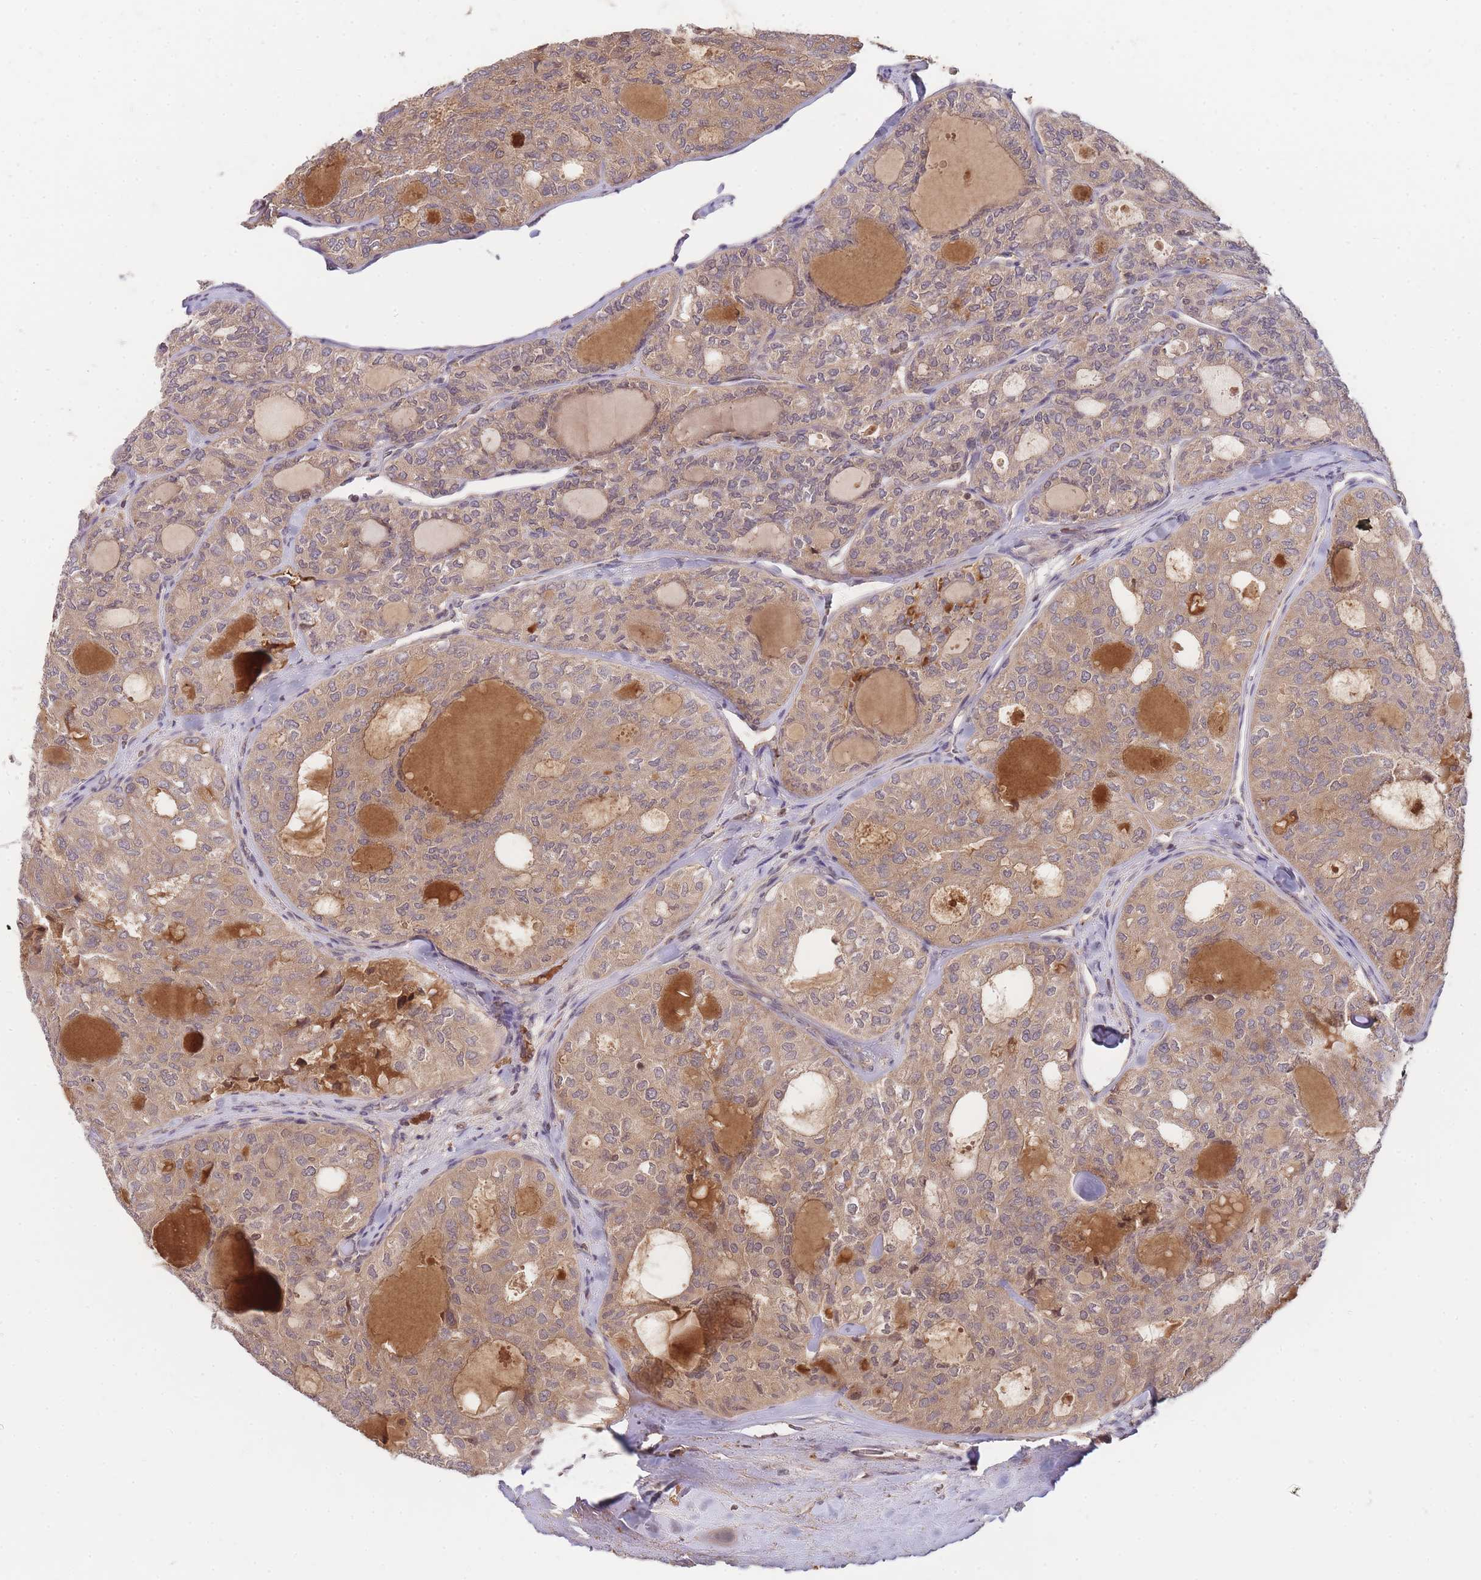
{"staining": {"intensity": "moderate", "quantity": "25%-75%", "location": "cytoplasmic/membranous,nuclear"}, "tissue": "thyroid cancer", "cell_type": "Tumor cells", "image_type": "cancer", "snomed": [{"axis": "morphology", "description": "Follicular adenoma carcinoma, NOS"}, {"axis": "topography", "description": "Thyroid gland"}], "caption": "Brown immunohistochemical staining in human thyroid cancer (follicular adenoma carcinoma) exhibits moderate cytoplasmic/membranous and nuclear positivity in about 25%-75% of tumor cells.", "gene": "RALGDS", "patient": {"sex": "male", "age": 75}}